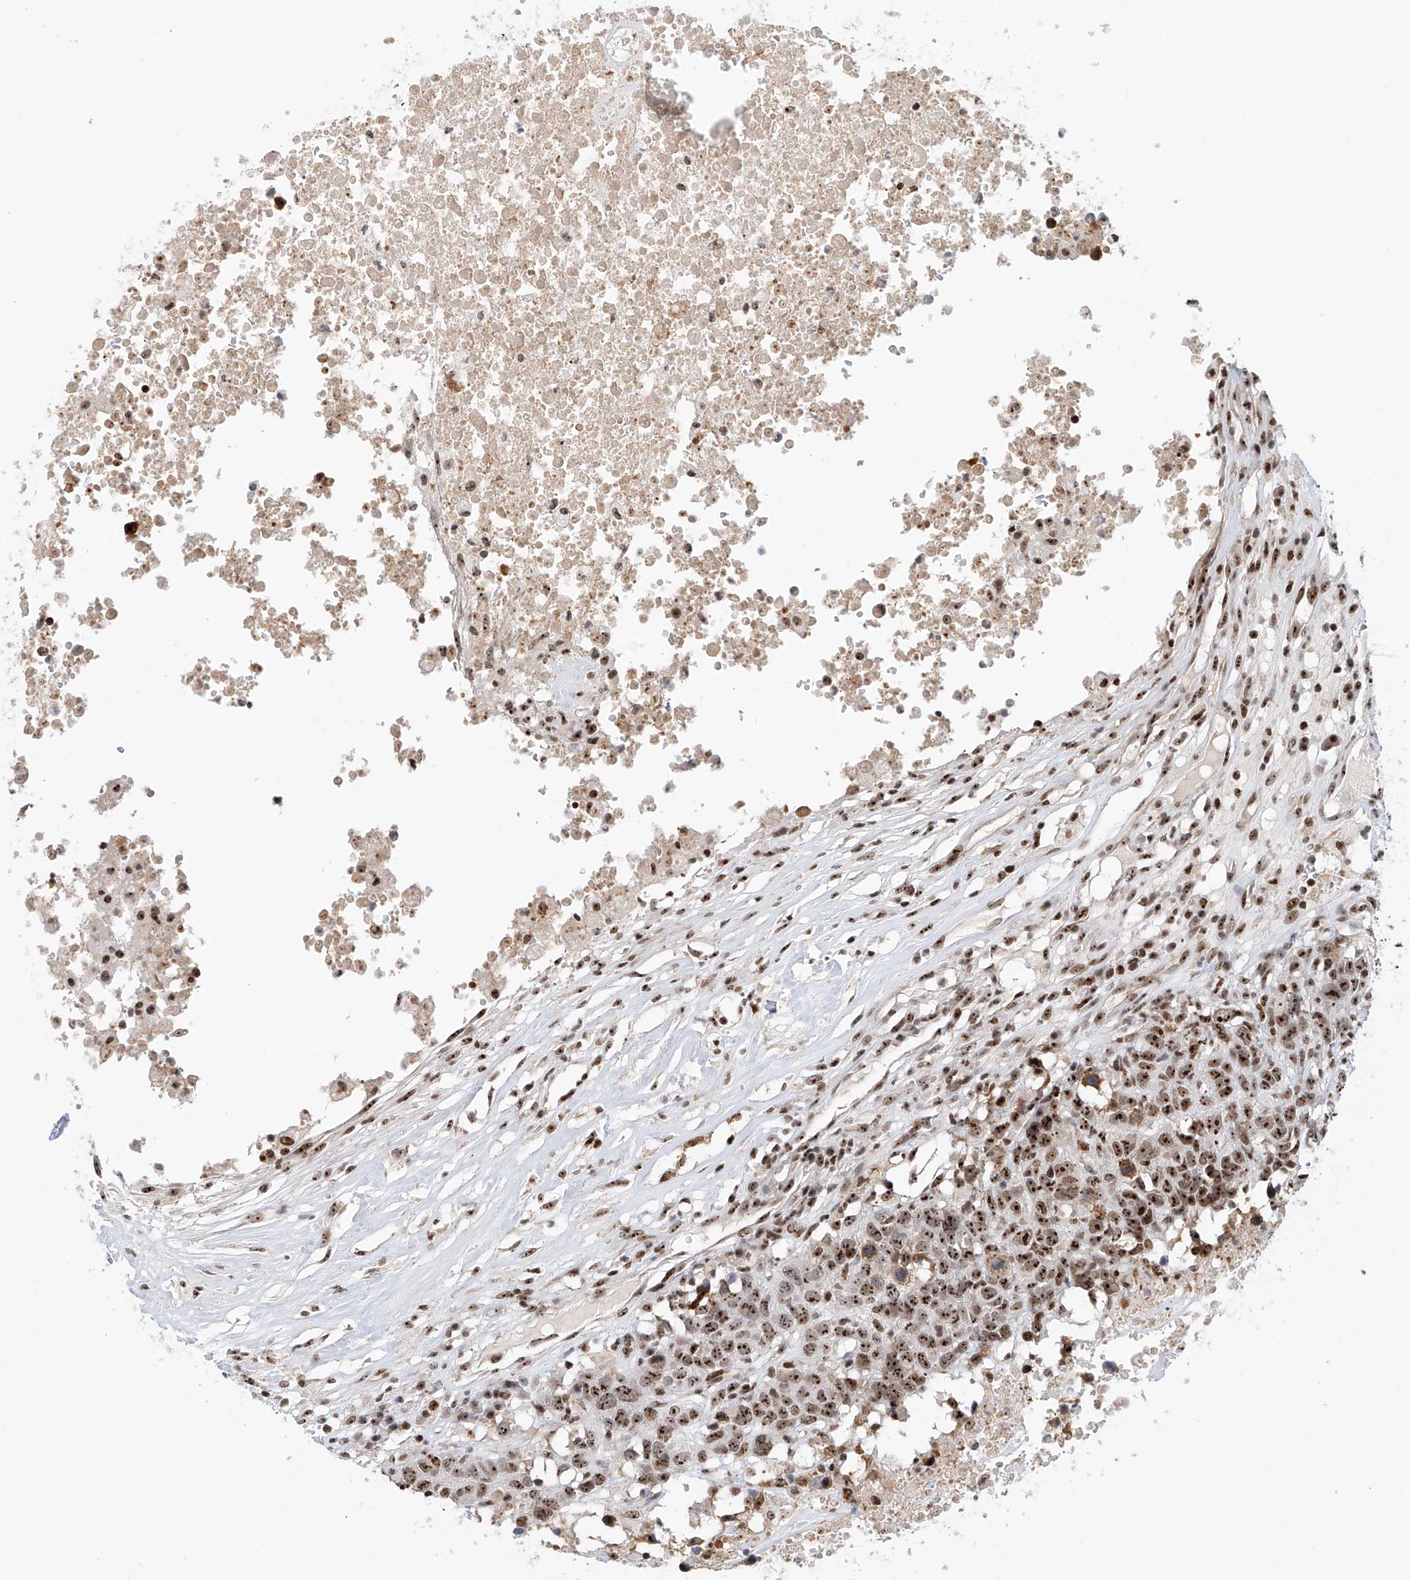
{"staining": {"intensity": "strong", "quantity": ">75%", "location": "nuclear"}, "tissue": "head and neck cancer", "cell_type": "Tumor cells", "image_type": "cancer", "snomed": [{"axis": "morphology", "description": "Squamous cell carcinoma, NOS"}, {"axis": "topography", "description": "Head-Neck"}], "caption": "Immunohistochemical staining of human head and neck cancer demonstrates high levels of strong nuclear positivity in about >75% of tumor cells. (DAB (3,3'-diaminobenzidine) = brown stain, brightfield microscopy at high magnification).", "gene": "PRUNE2", "patient": {"sex": "male", "age": 66}}